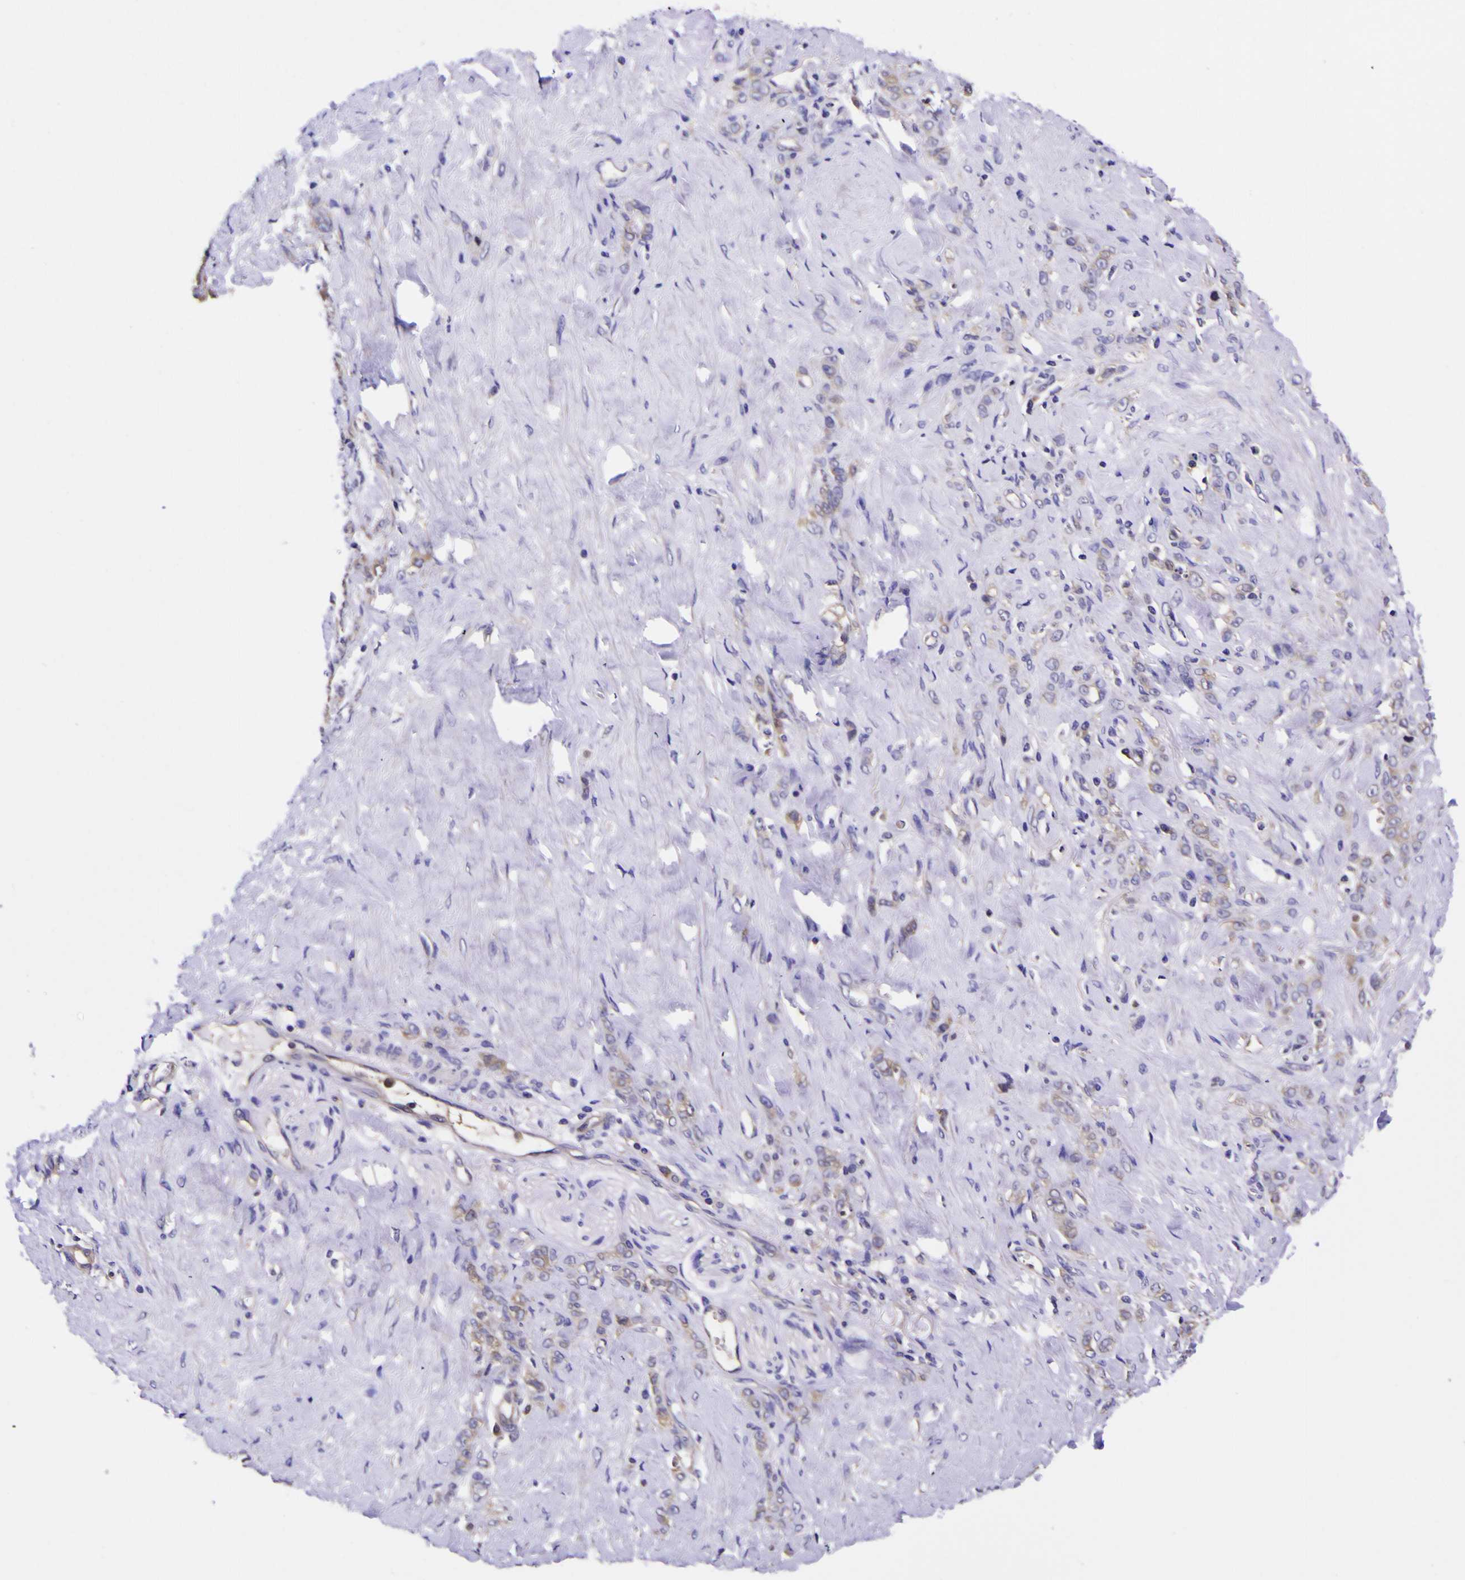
{"staining": {"intensity": "weak", "quantity": "<25%", "location": "cytoplasmic/membranous"}, "tissue": "stomach cancer", "cell_type": "Tumor cells", "image_type": "cancer", "snomed": [{"axis": "morphology", "description": "Adenocarcinoma, NOS"}, {"axis": "topography", "description": "Stomach"}], "caption": "Protein analysis of stomach cancer exhibits no significant expression in tumor cells.", "gene": "MAPK14", "patient": {"sex": "male", "age": 82}}